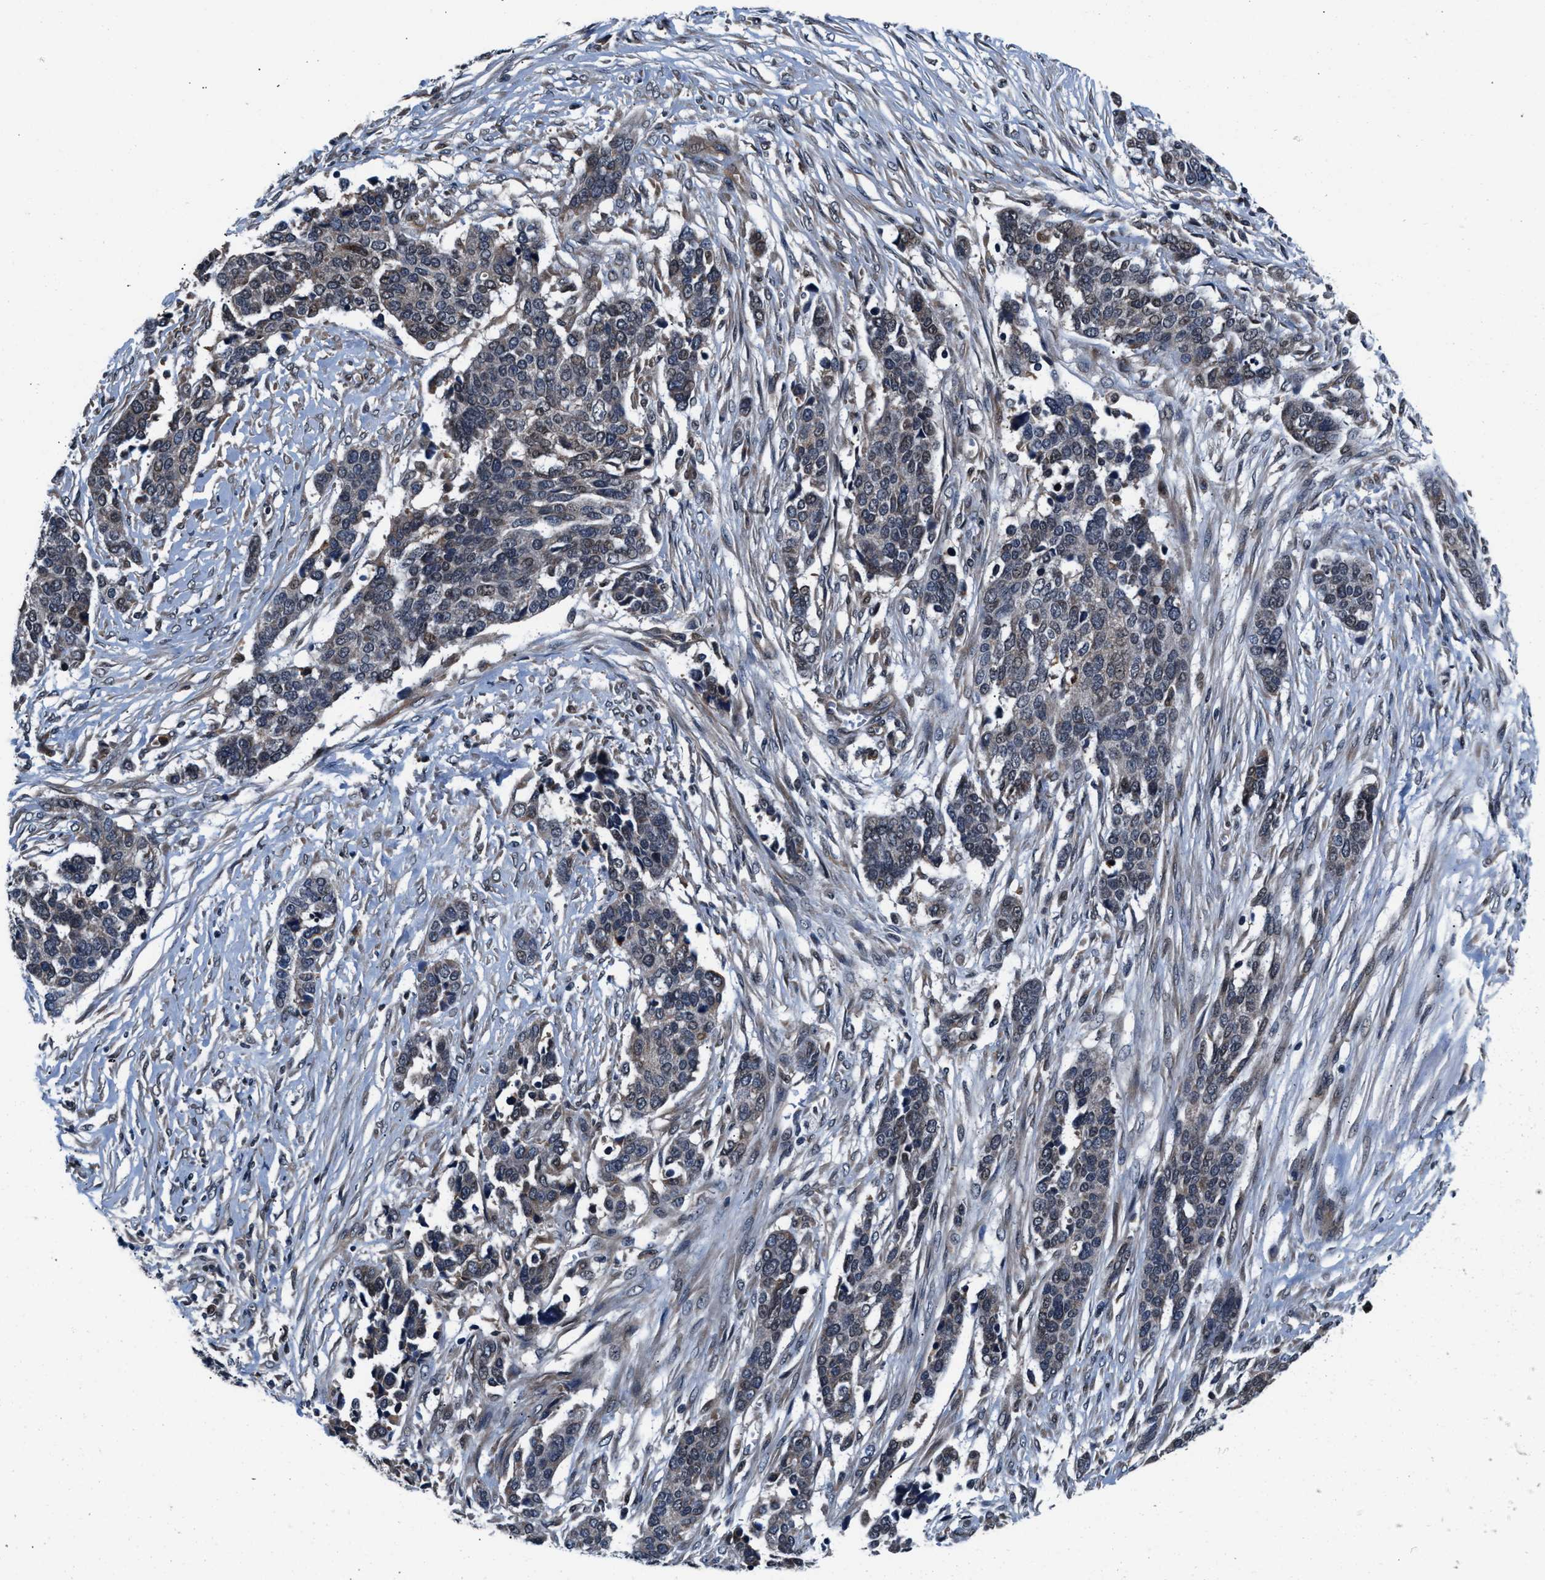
{"staining": {"intensity": "weak", "quantity": "<25%", "location": "cytoplasmic/membranous"}, "tissue": "ovarian cancer", "cell_type": "Tumor cells", "image_type": "cancer", "snomed": [{"axis": "morphology", "description": "Cystadenocarcinoma, serous, NOS"}, {"axis": "topography", "description": "Ovary"}], "caption": "Immunohistochemistry of ovarian cancer demonstrates no expression in tumor cells.", "gene": "PRPSAP2", "patient": {"sex": "female", "age": 44}}